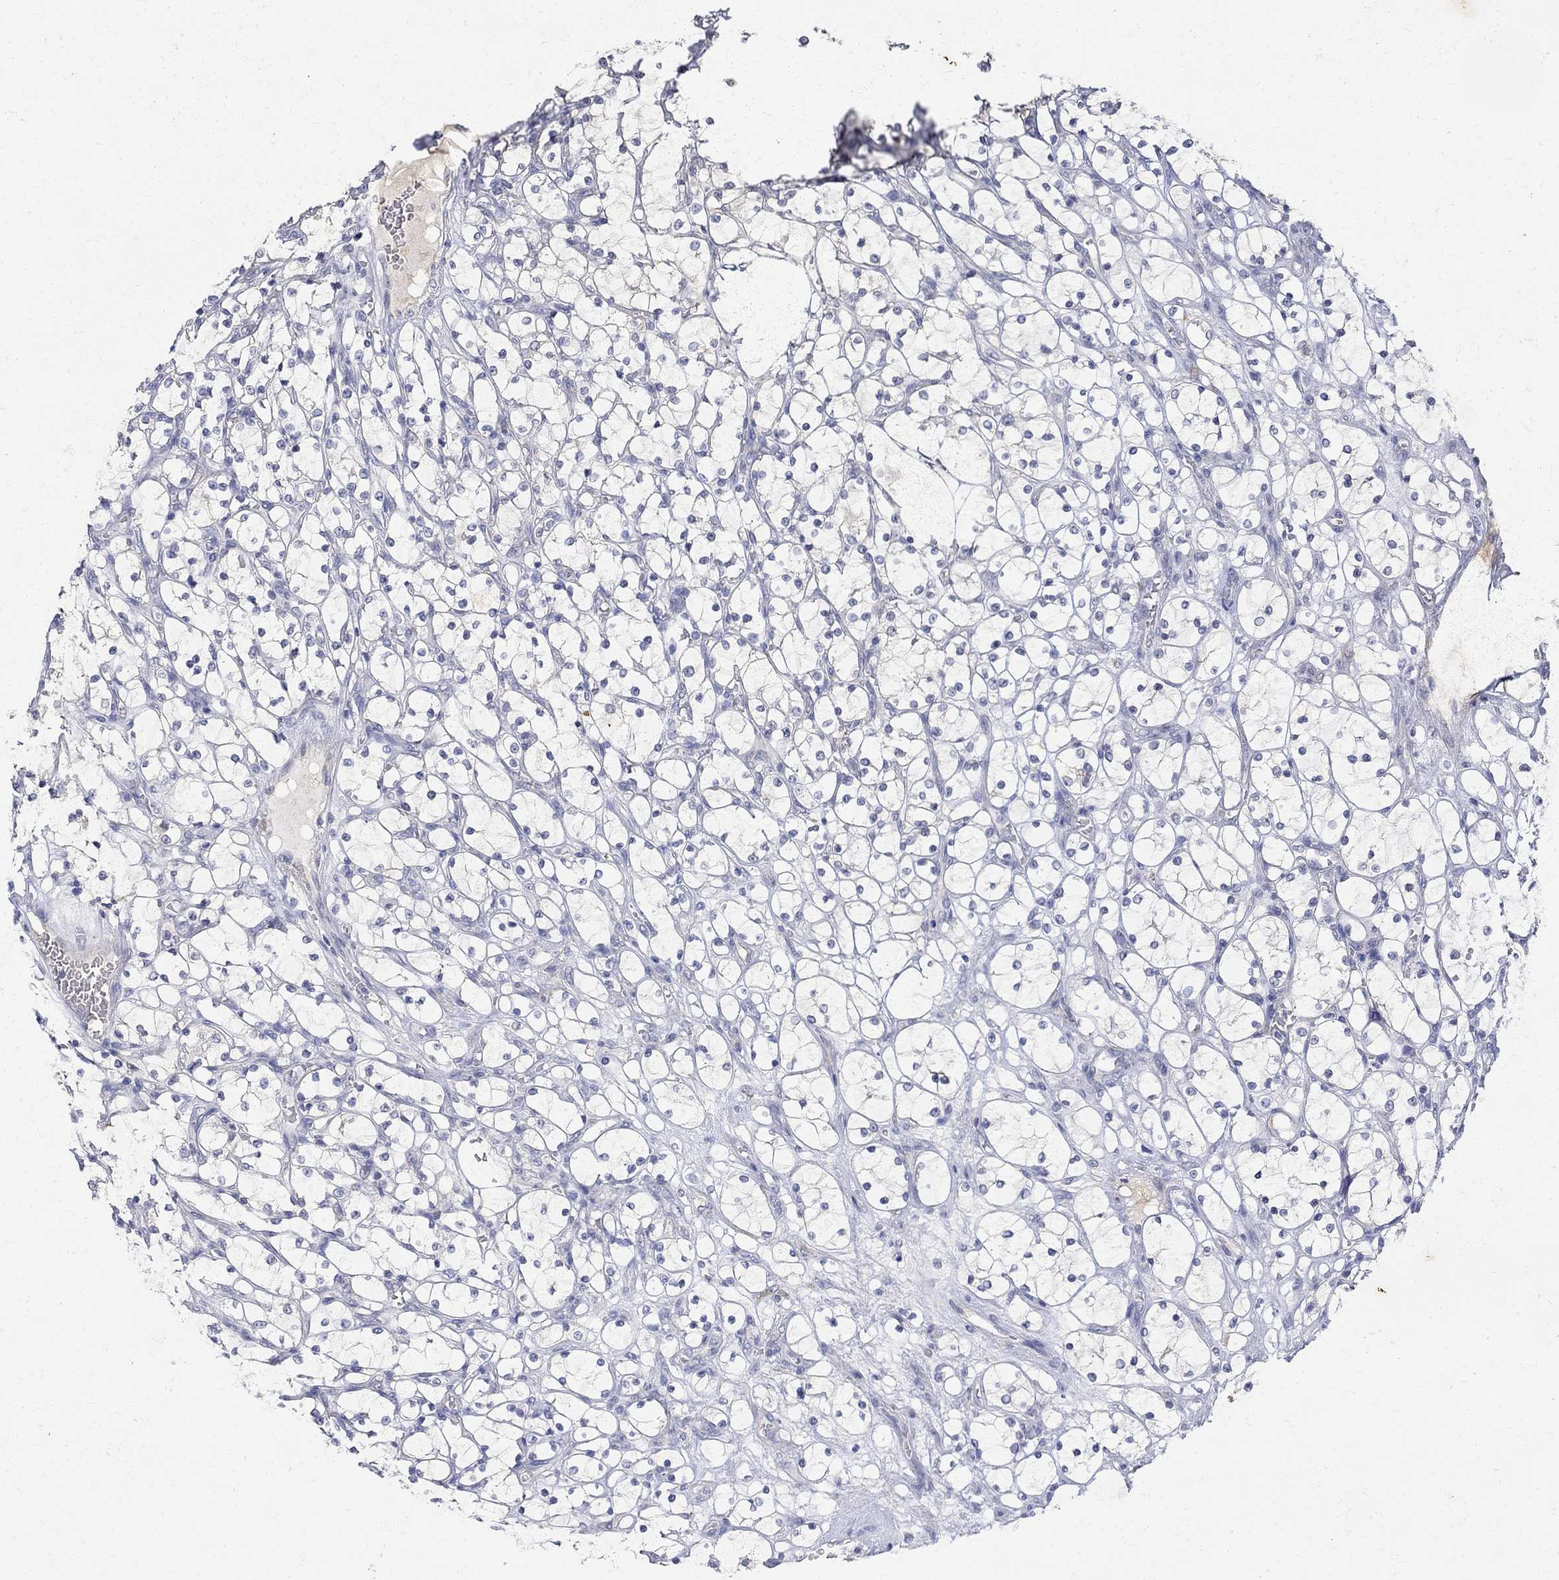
{"staining": {"intensity": "negative", "quantity": "none", "location": "none"}, "tissue": "renal cancer", "cell_type": "Tumor cells", "image_type": "cancer", "snomed": [{"axis": "morphology", "description": "Adenocarcinoma, NOS"}, {"axis": "topography", "description": "Kidney"}], "caption": "Tumor cells show no significant protein staining in renal adenocarcinoma.", "gene": "FNDC5", "patient": {"sex": "female", "age": 69}}